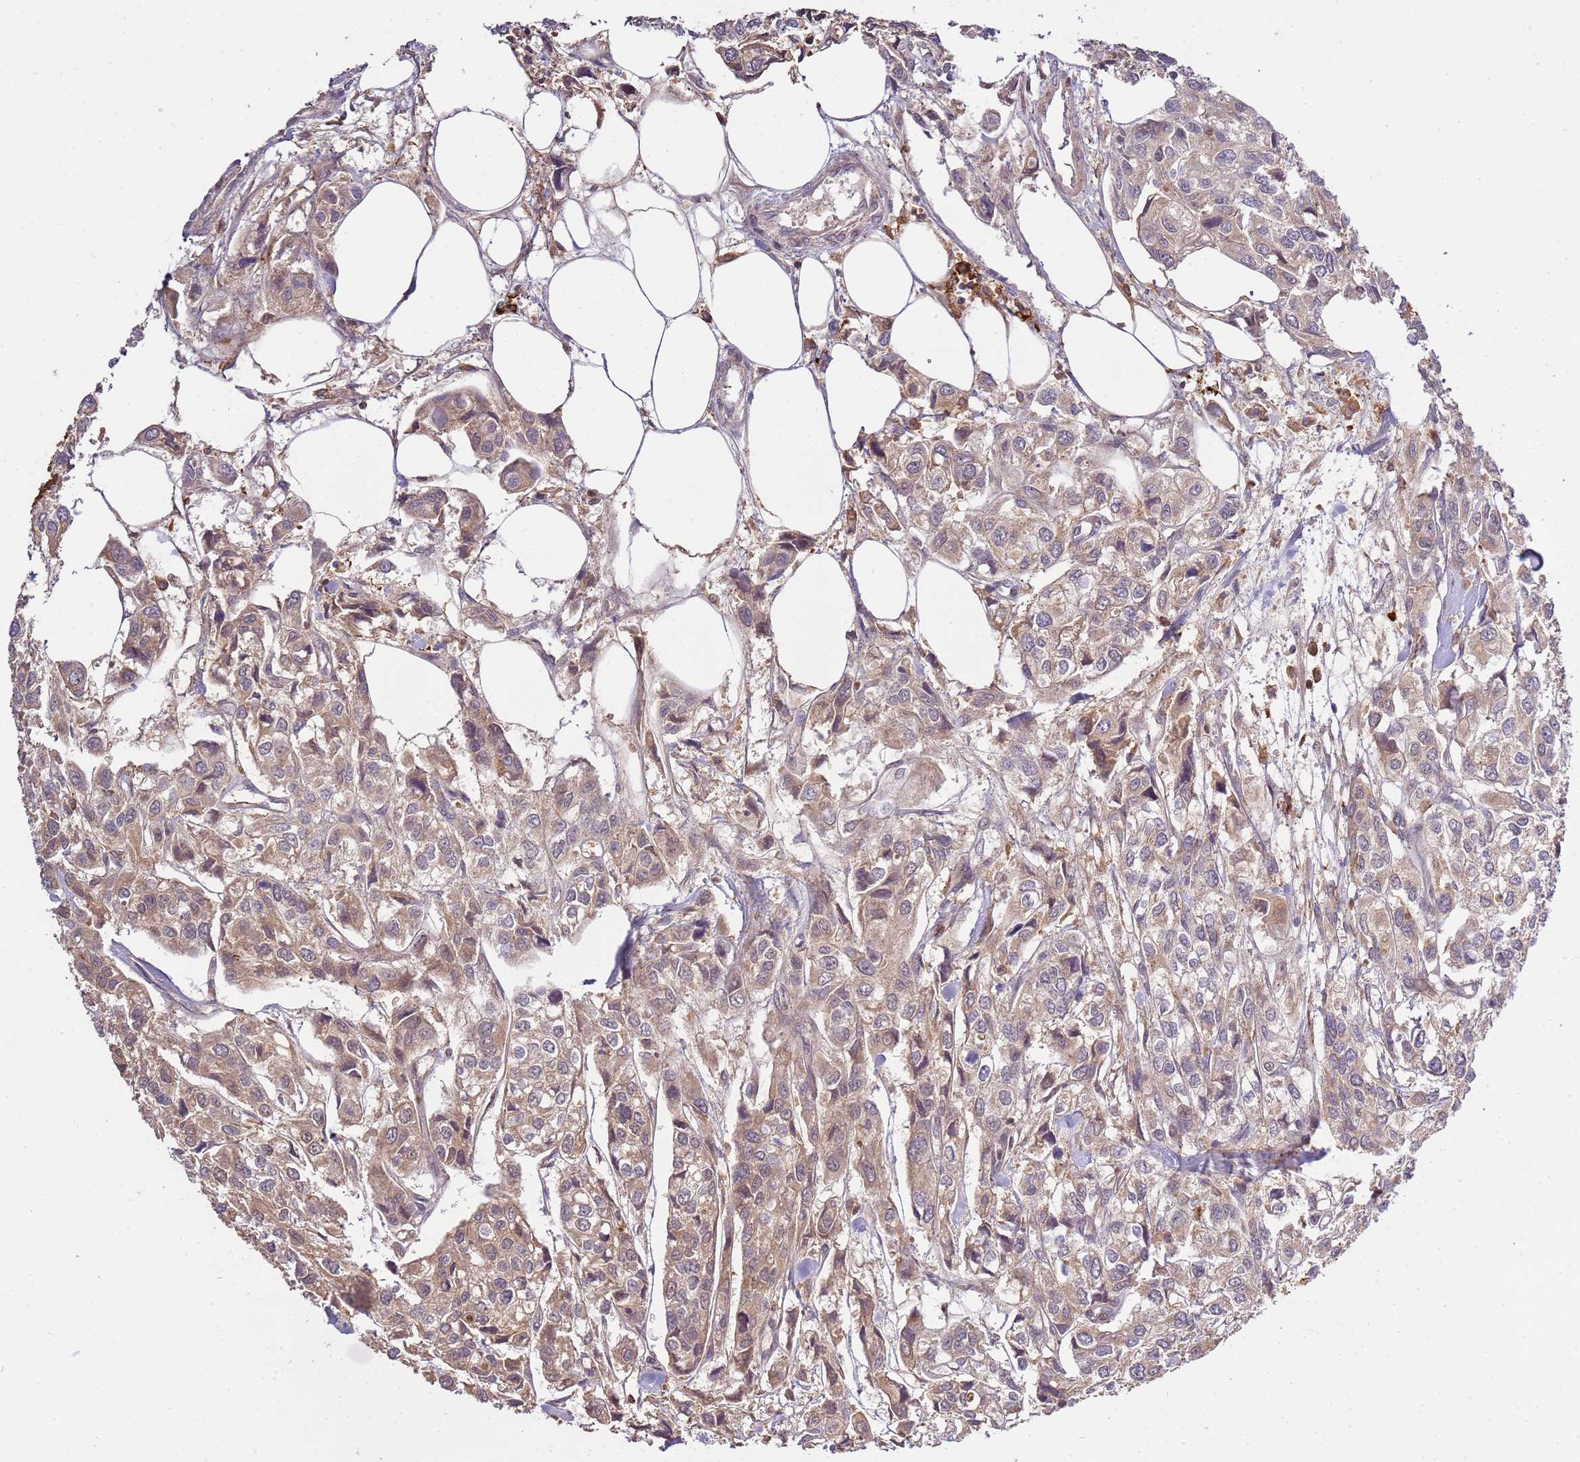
{"staining": {"intensity": "moderate", "quantity": ">75%", "location": "cytoplasmic/membranous"}, "tissue": "urothelial cancer", "cell_type": "Tumor cells", "image_type": "cancer", "snomed": [{"axis": "morphology", "description": "Urothelial carcinoma, High grade"}, {"axis": "topography", "description": "Urinary bladder"}], "caption": "This is an image of immunohistochemistry (IHC) staining of urothelial carcinoma (high-grade), which shows moderate staining in the cytoplasmic/membranous of tumor cells.", "gene": "ZNF624", "patient": {"sex": "male", "age": 67}}